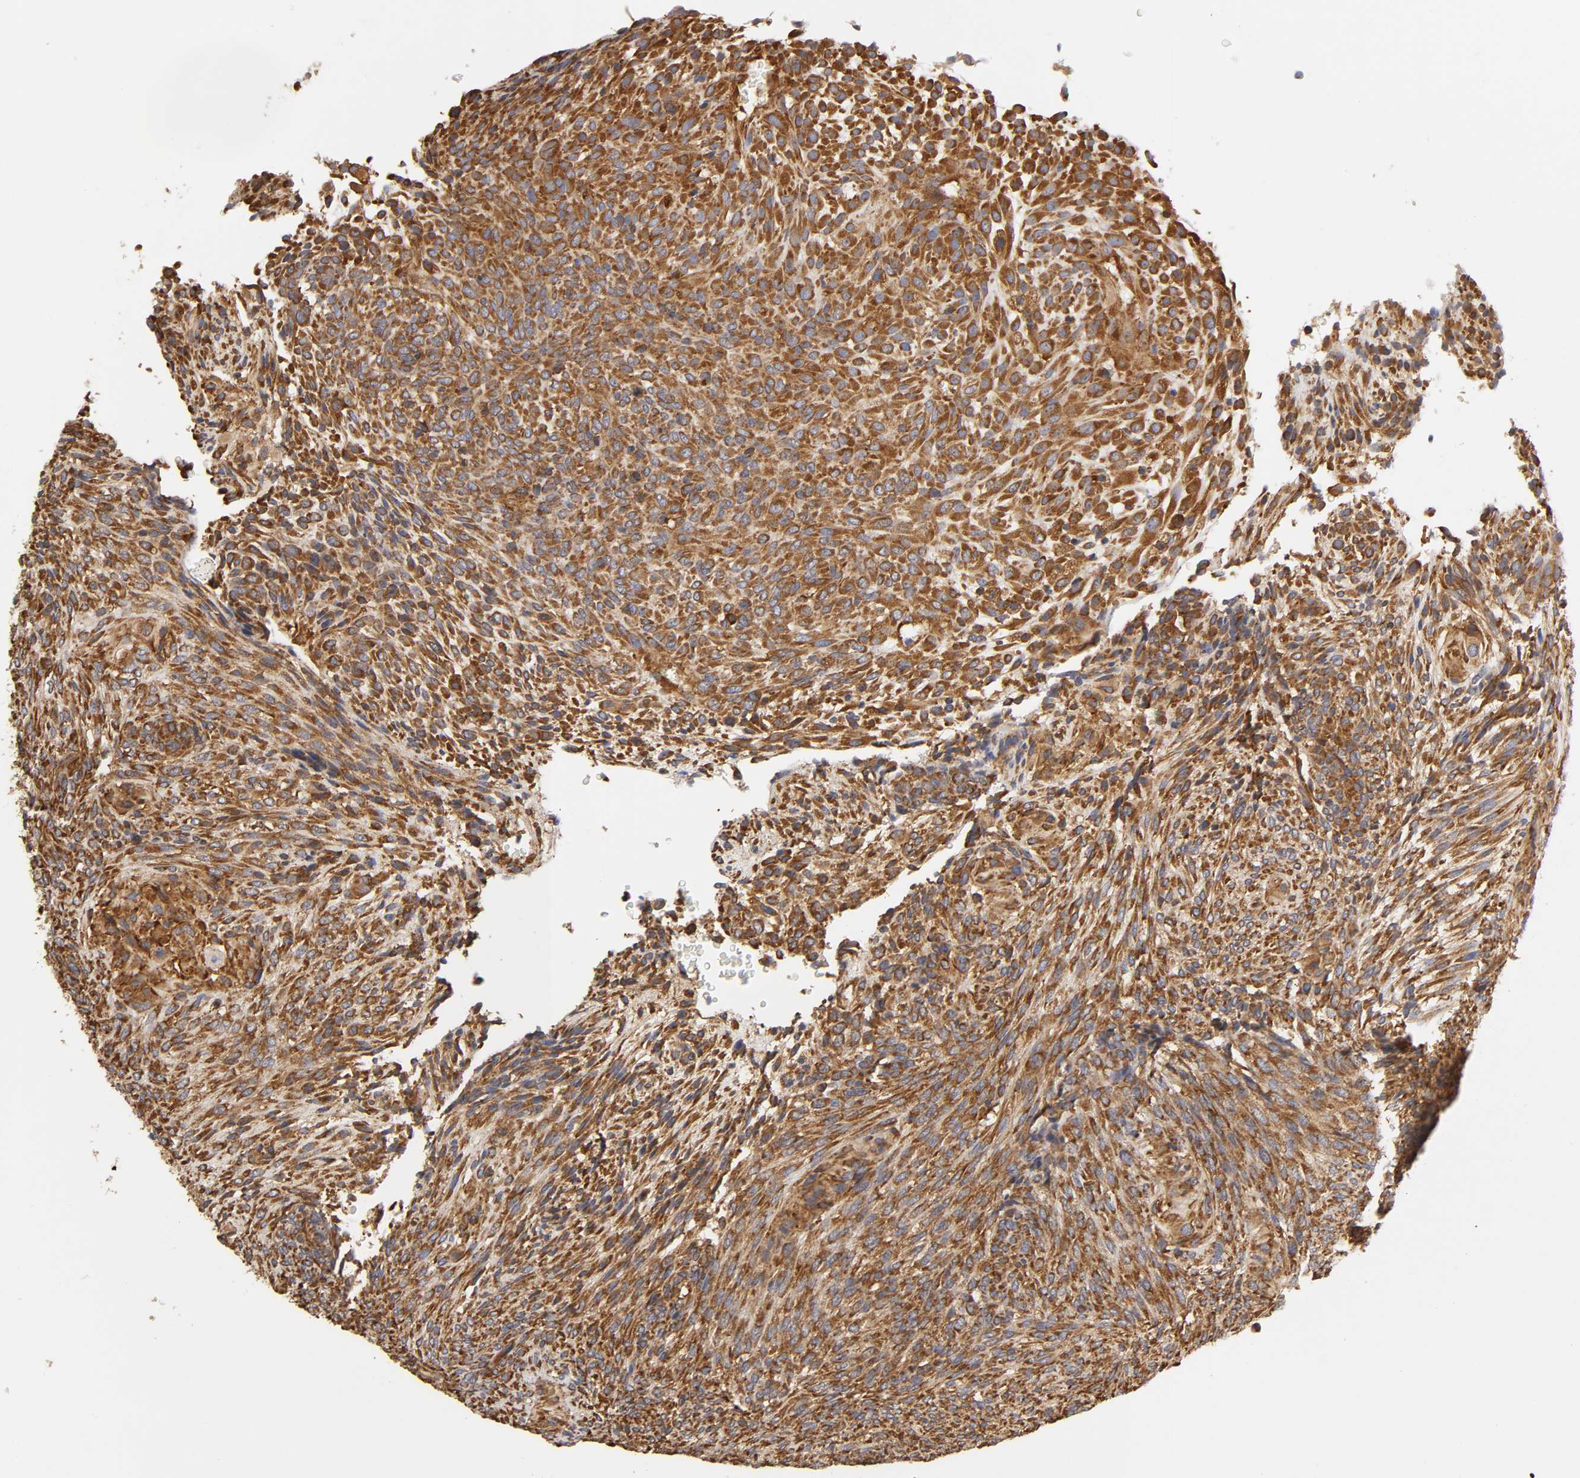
{"staining": {"intensity": "strong", "quantity": ">75%", "location": "cytoplasmic/membranous"}, "tissue": "glioma", "cell_type": "Tumor cells", "image_type": "cancer", "snomed": [{"axis": "morphology", "description": "Glioma, malignant, High grade"}, {"axis": "topography", "description": "Cerebral cortex"}], "caption": "A high-resolution micrograph shows immunohistochemistry staining of malignant high-grade glioma, which exhibits strong cytoplasmic/membranous expression in approximately >75% of tumor cells.", "gene": "RPL14", "patient": {"sex": "female", "age": 55}}